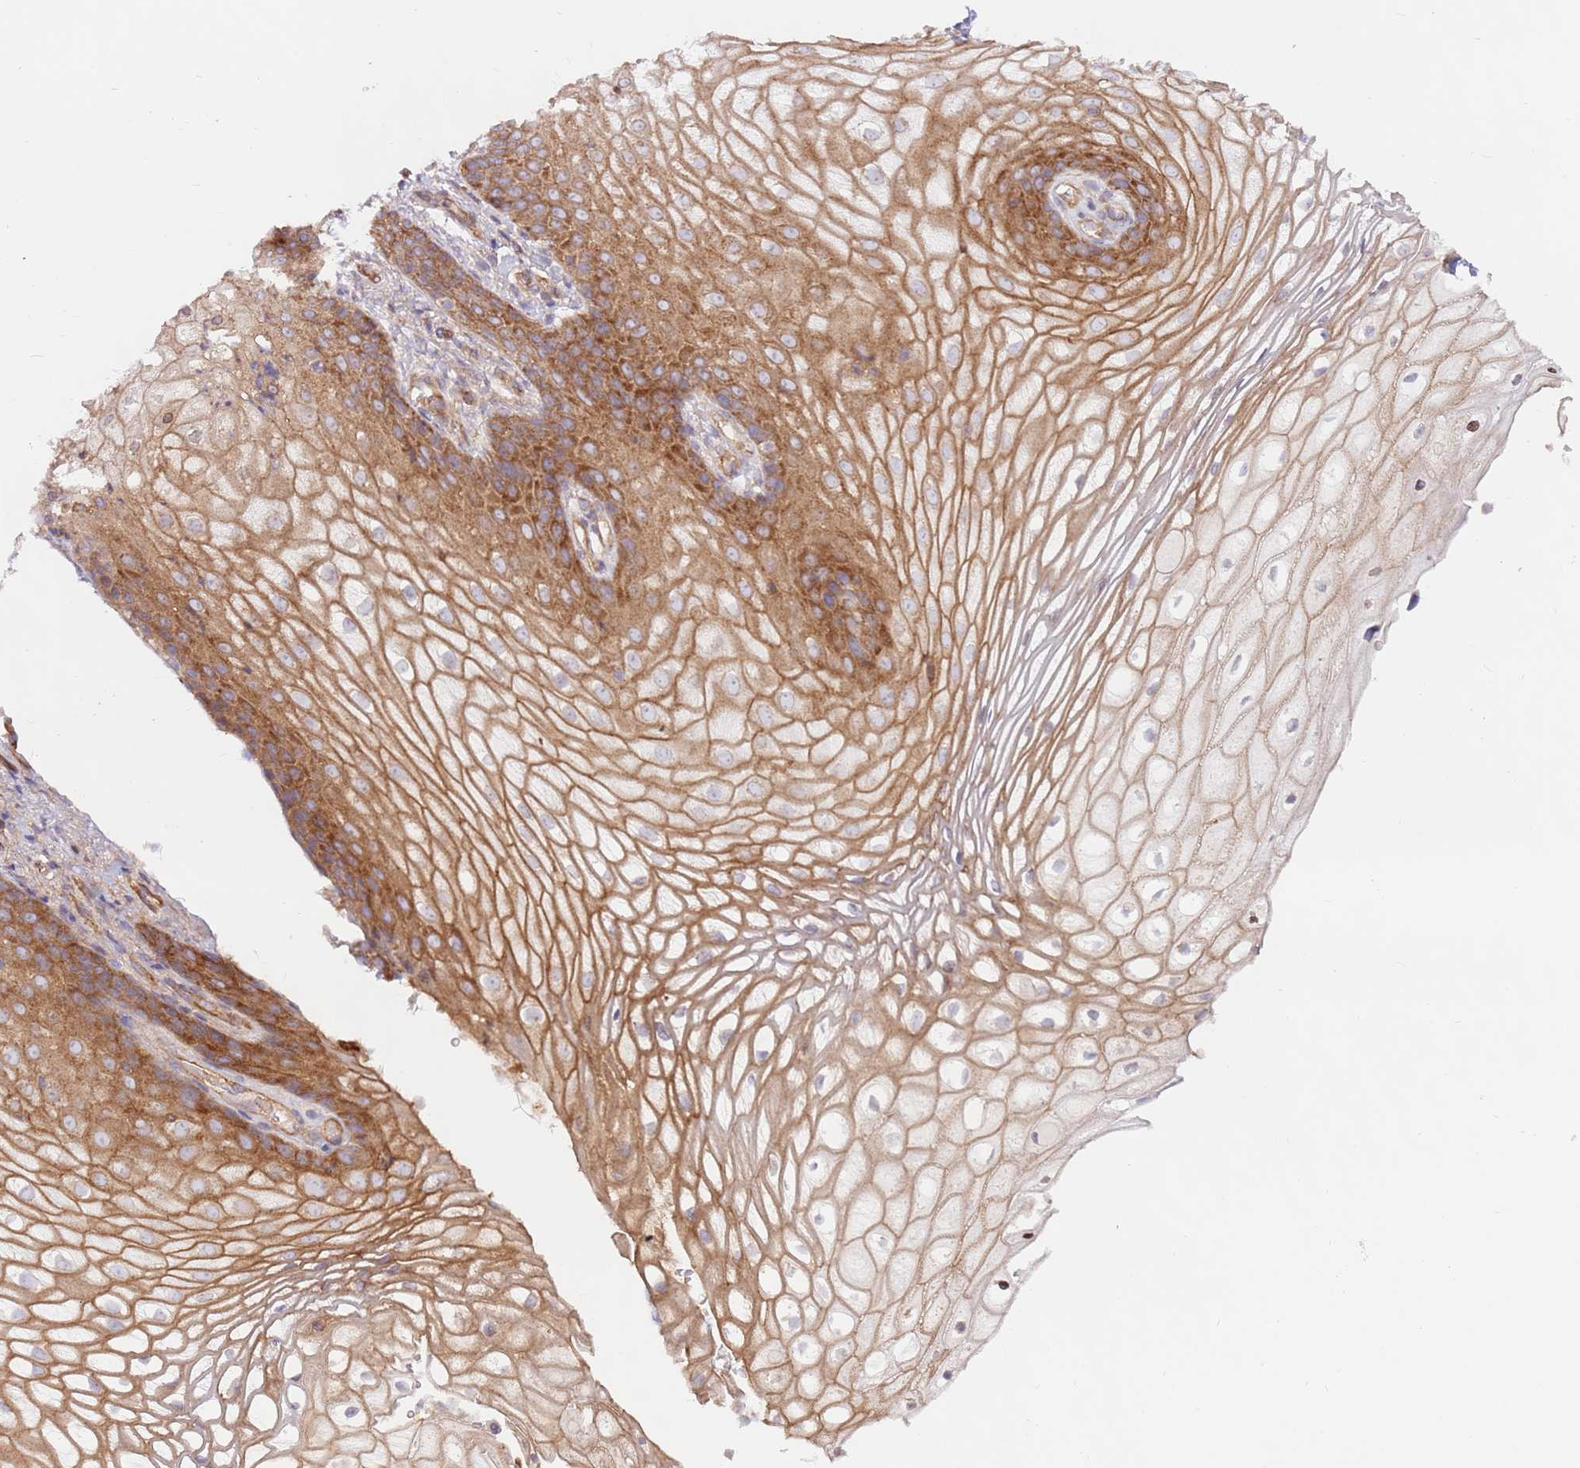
{"staining": {"intensity": "moderate", "quantity": ">75%", "location": "cytoplasmic/membranous"}, "tissue": "vagina", "cell_type": "Squamous epithelial cells", "image_type": "normal", "snomed": [{"axis": "morphology", "description": "Normal tissue, NOS"}, {"axis": "topography", "description": "Vagina"}], "caption": "Squamous epithelial cells display medium levels of moderate cytoplasmic/membranous positivity in approximately >75% of cells in benign human vagina.", "gene": "DDX19B", "patient": {"sex": "female", "age": 60}}